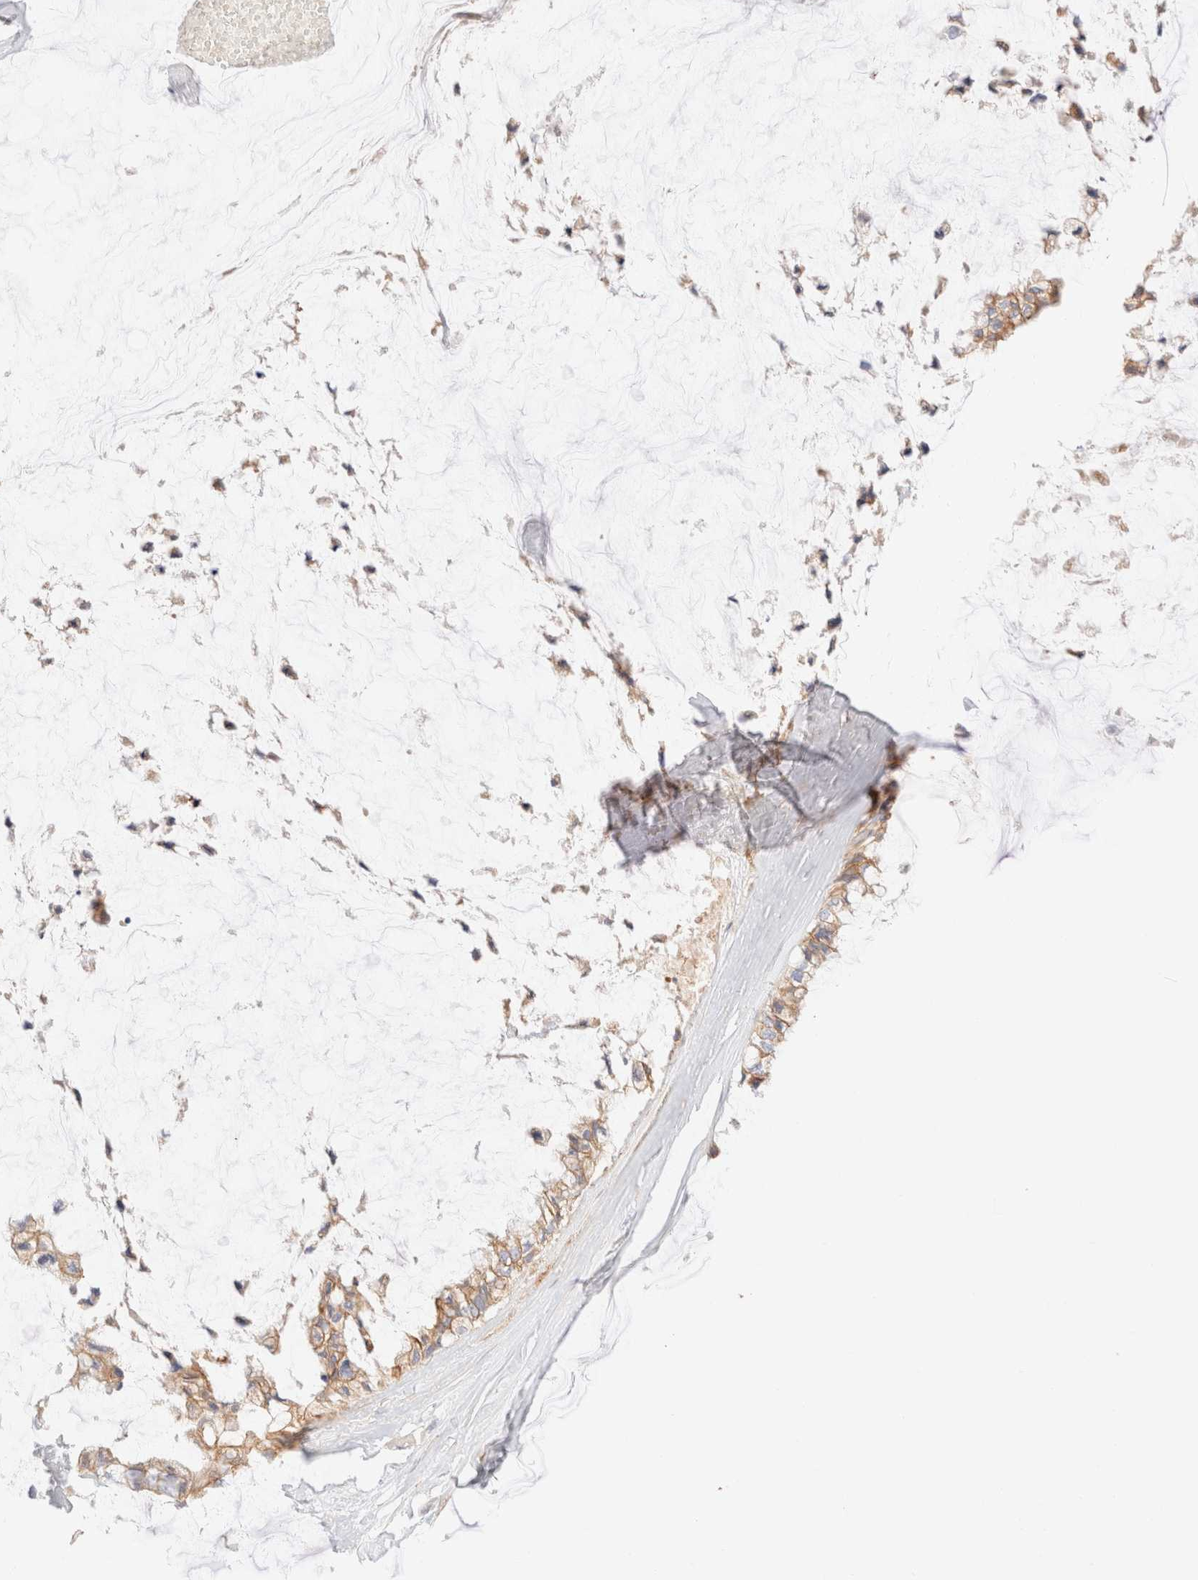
{"staining": {"intensity": "weak", "quantity": ">75%", "location": "cytoplasmic/membranous"}, "tissue": "ovarian cancer", "cell_type": "Tumor cells", "image_type": "cancer", "snomed": [{"axis": "morphology", "description": "Cystadenocarcinoma, mucinous, NOS"}, {"axis": "topography", "description": "Ovary"}], "caption": "A brown stain shows weak cytoplasmic/membranous positivity of a protein in ovarian cancer tumor cells. (DAB IHC with brightfield microscopy, high magnification).", "gene": "NIBAN2", "patient": {"sex": "female", "age": 39}}